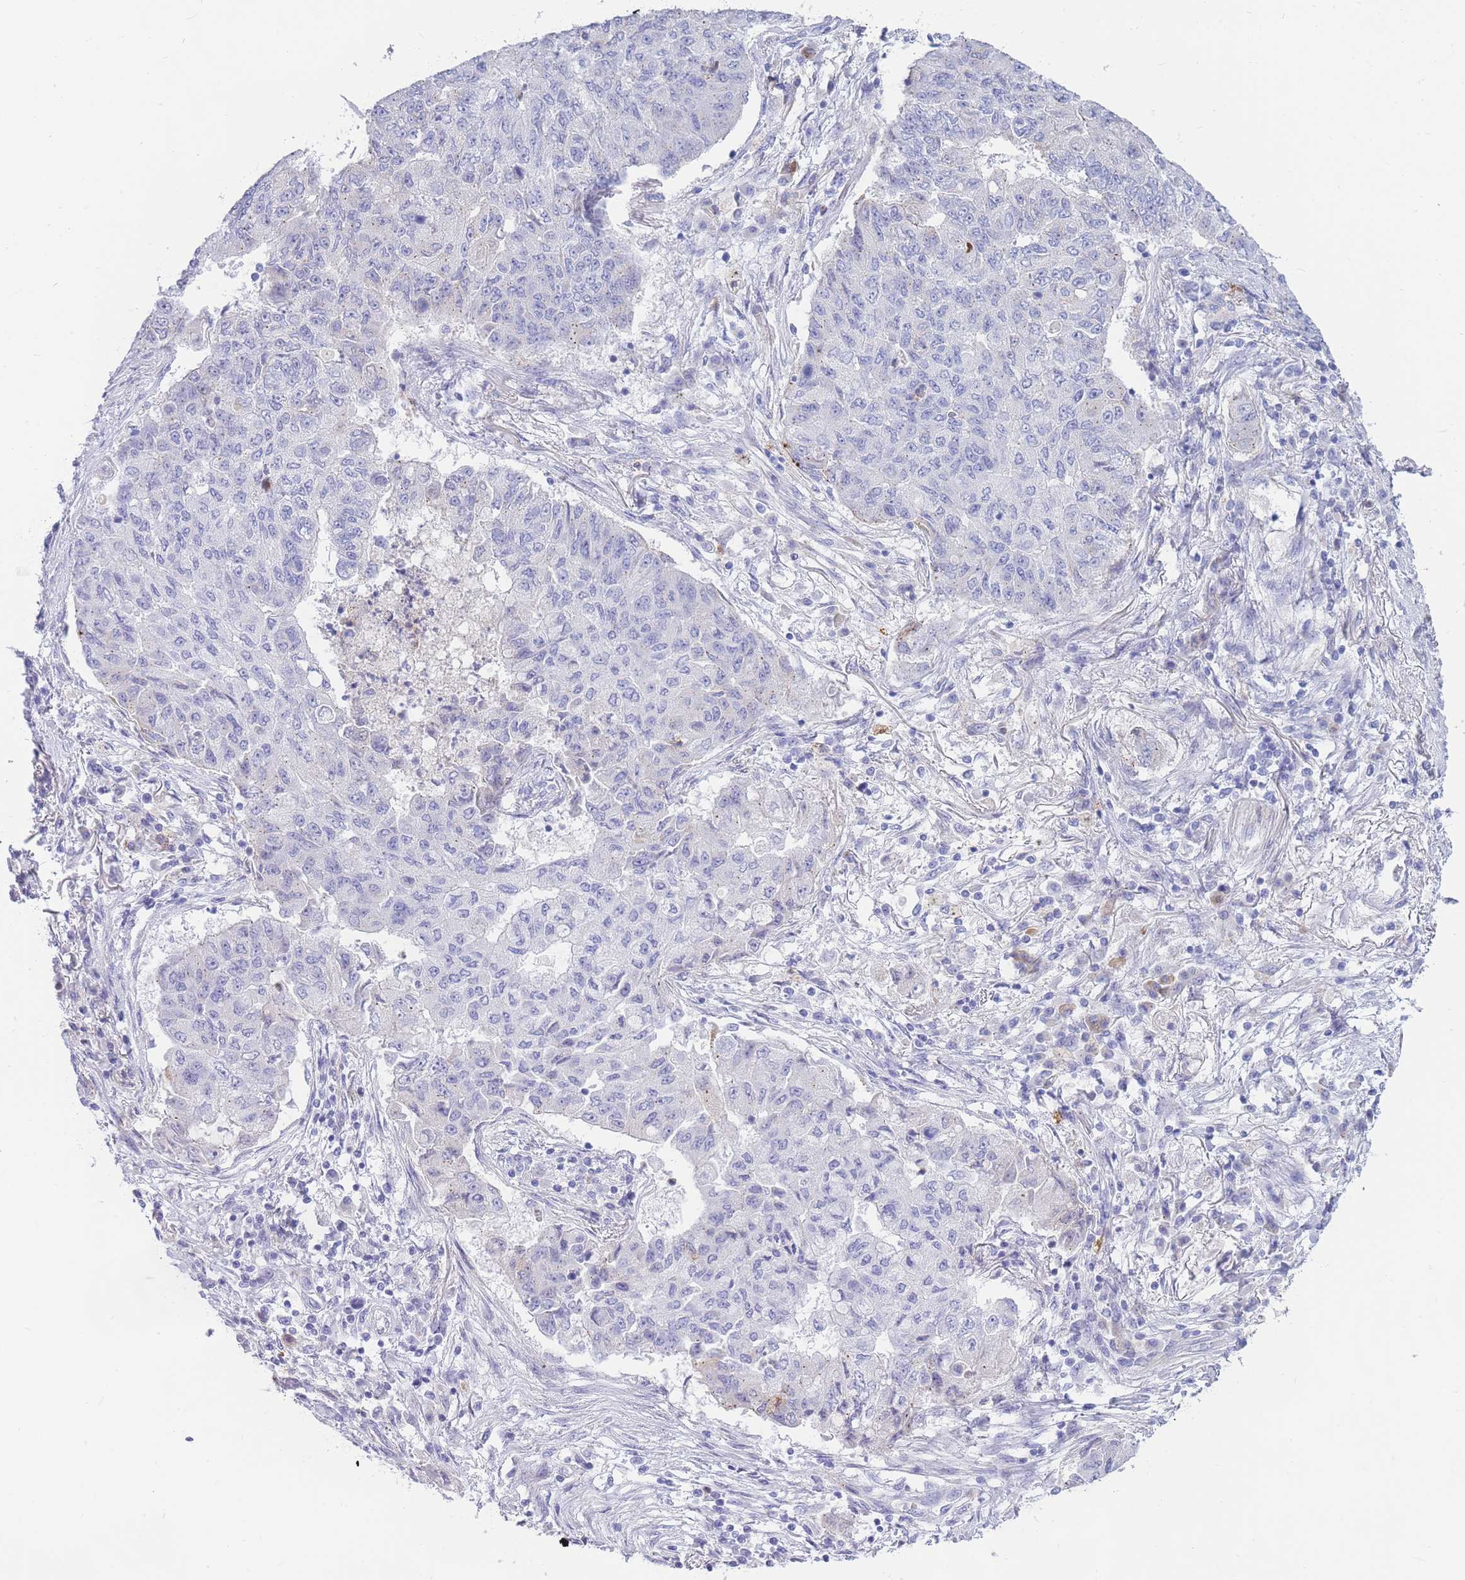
{"staining": {"intensity": "negative", "quantity": "none", "location": "none"}, "tissue": "lung cancer", "cell_type": "Tumor cells", "image_type": "cancer", "snomed": [{"axis": "morphology", "description": "Squamous cell carcinoma, NOS"}, {"axis": "topography", "description": "Lung"}], "caption": "An immunohistochemistry (IHC) image of lung cancer (squamous cell carcinoma) is shown. There is no staining in tumor cells of lung cancer (squamous cell carcinoma).", "gene": "NKX1-2", "patient": {"sex": "male", "age": 74}}